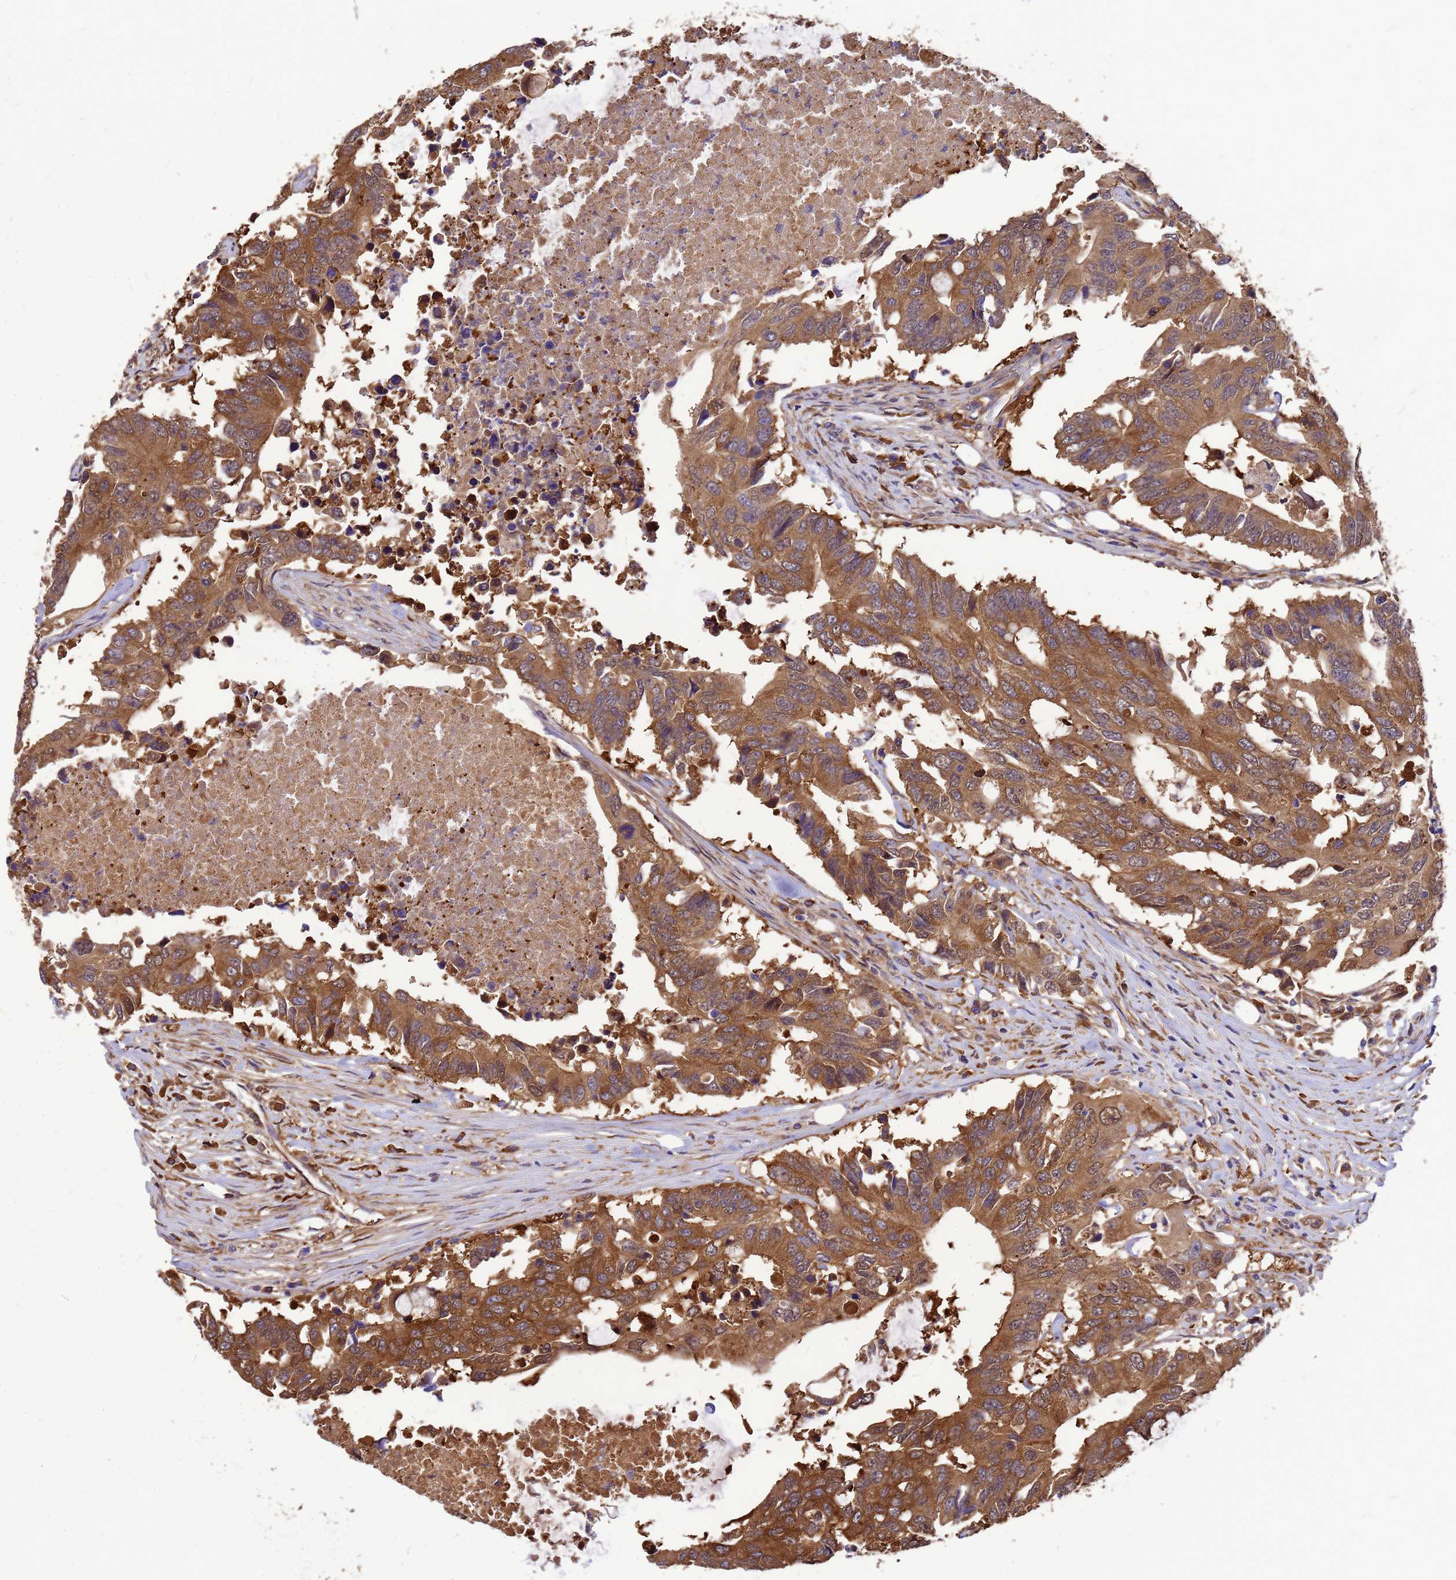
{"staining": {"intensity": "moderate", "quantity": ">75%", "location": "cytoplasmic/membranous"}, "tissue": "colorectal cancer", "cell_type": "Tumor cells", "image_type": "cancer", "snomed": [{"axis": "morphology", "description": "Adenocarcinoma, NOS"}, {"axis": "topography", "description": "Colon"}], "caption": "Colorectal cancer tissue shows moderate cytoplasmic/membranous expression in about >75% of tumor cells, visualized by immunohistochemistry.", "gene": "GID4", "patient": {"sex": "male", "age": 71}}